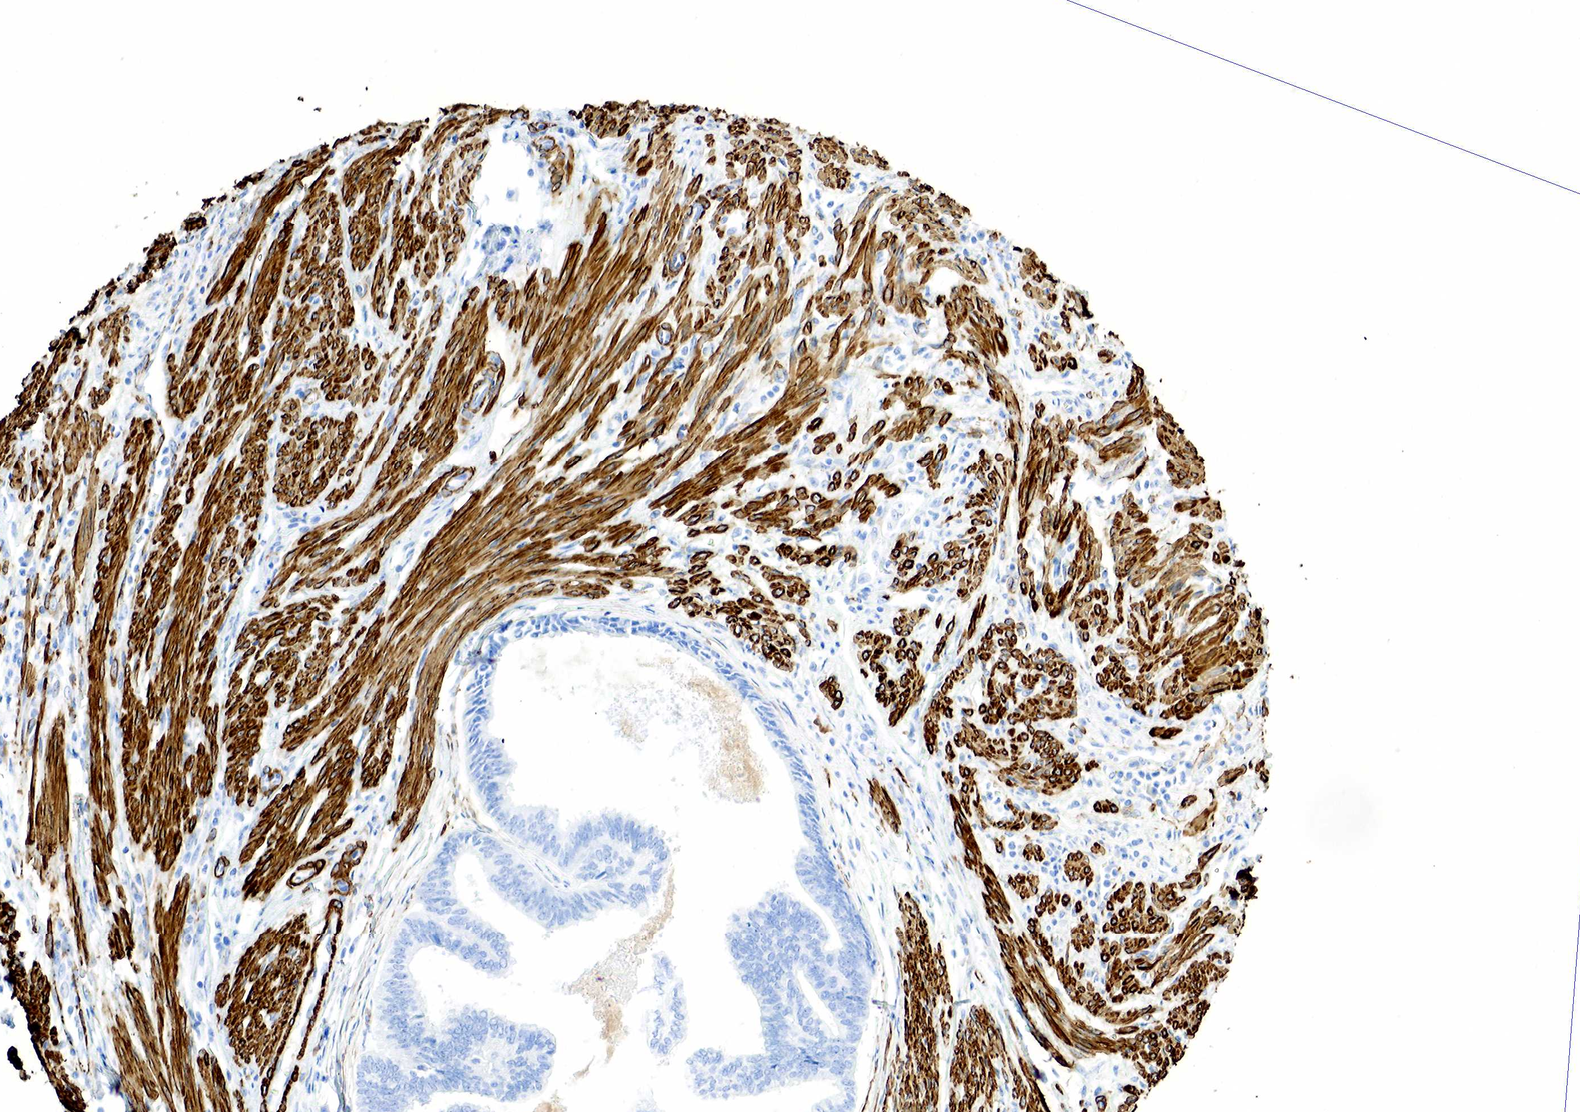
{"staining": {"intensity": "negative", "quantity": "none", "location": "none"}, "tissue": "endometrial cancer", "cell_type": "Tumor cells", "image_type": "cancer", "snomed": [{"axis": "morphology", "description": "Adenocarcinoma, NOS"}, {"axis": "topography", "description": "Endometrium"}], "caption": "IHC of human endometrial adenocarcinoma displays no positivity in tumor cells. (Stains: DAB IHC with hematoxylin counter stain, Microscopy: brightfield microscopy at high magnification).", "gene": "ACTA1", "patient": {"sex": "female", "age": 75}}